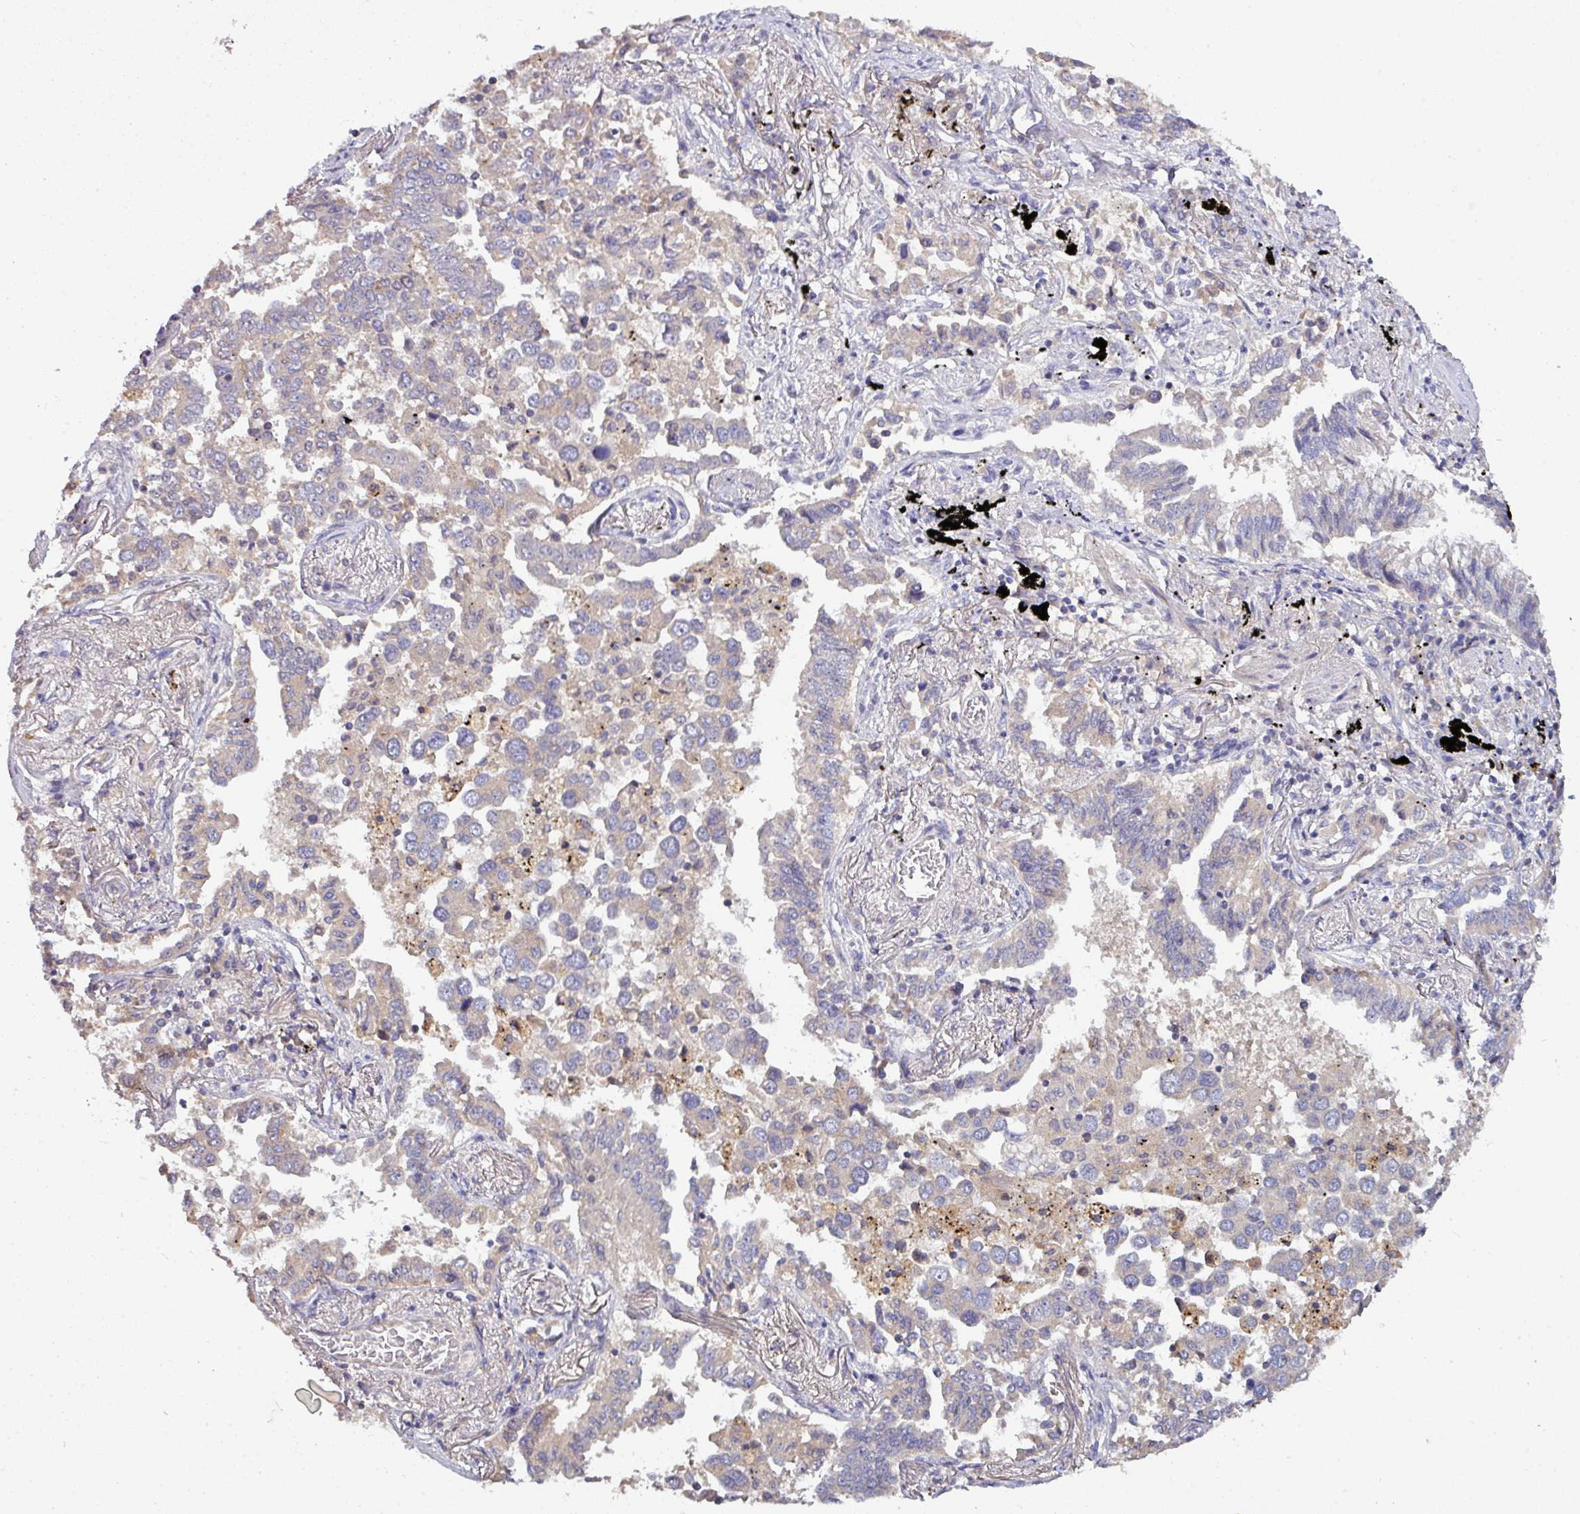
{"staining": {"intensity": "negative", "quantity": "none", "location": "none"}, "tissue": "lung cancer", "cell_type": "Tumor cells", "image_type": "cancer", "snomed": [{"axis": "morphology", "description": "Adenocarcinoma, NOS"}, {"axis": "topography", "description": "Lung"}], "caption": "IHC image of neoplastic tissue: human adenocarcinoma (lung) stained with DAB reveals no significant protein expression in tumor cells.", "gene": "AEBP2", "patient": {"sex": "male", "age": 67}}